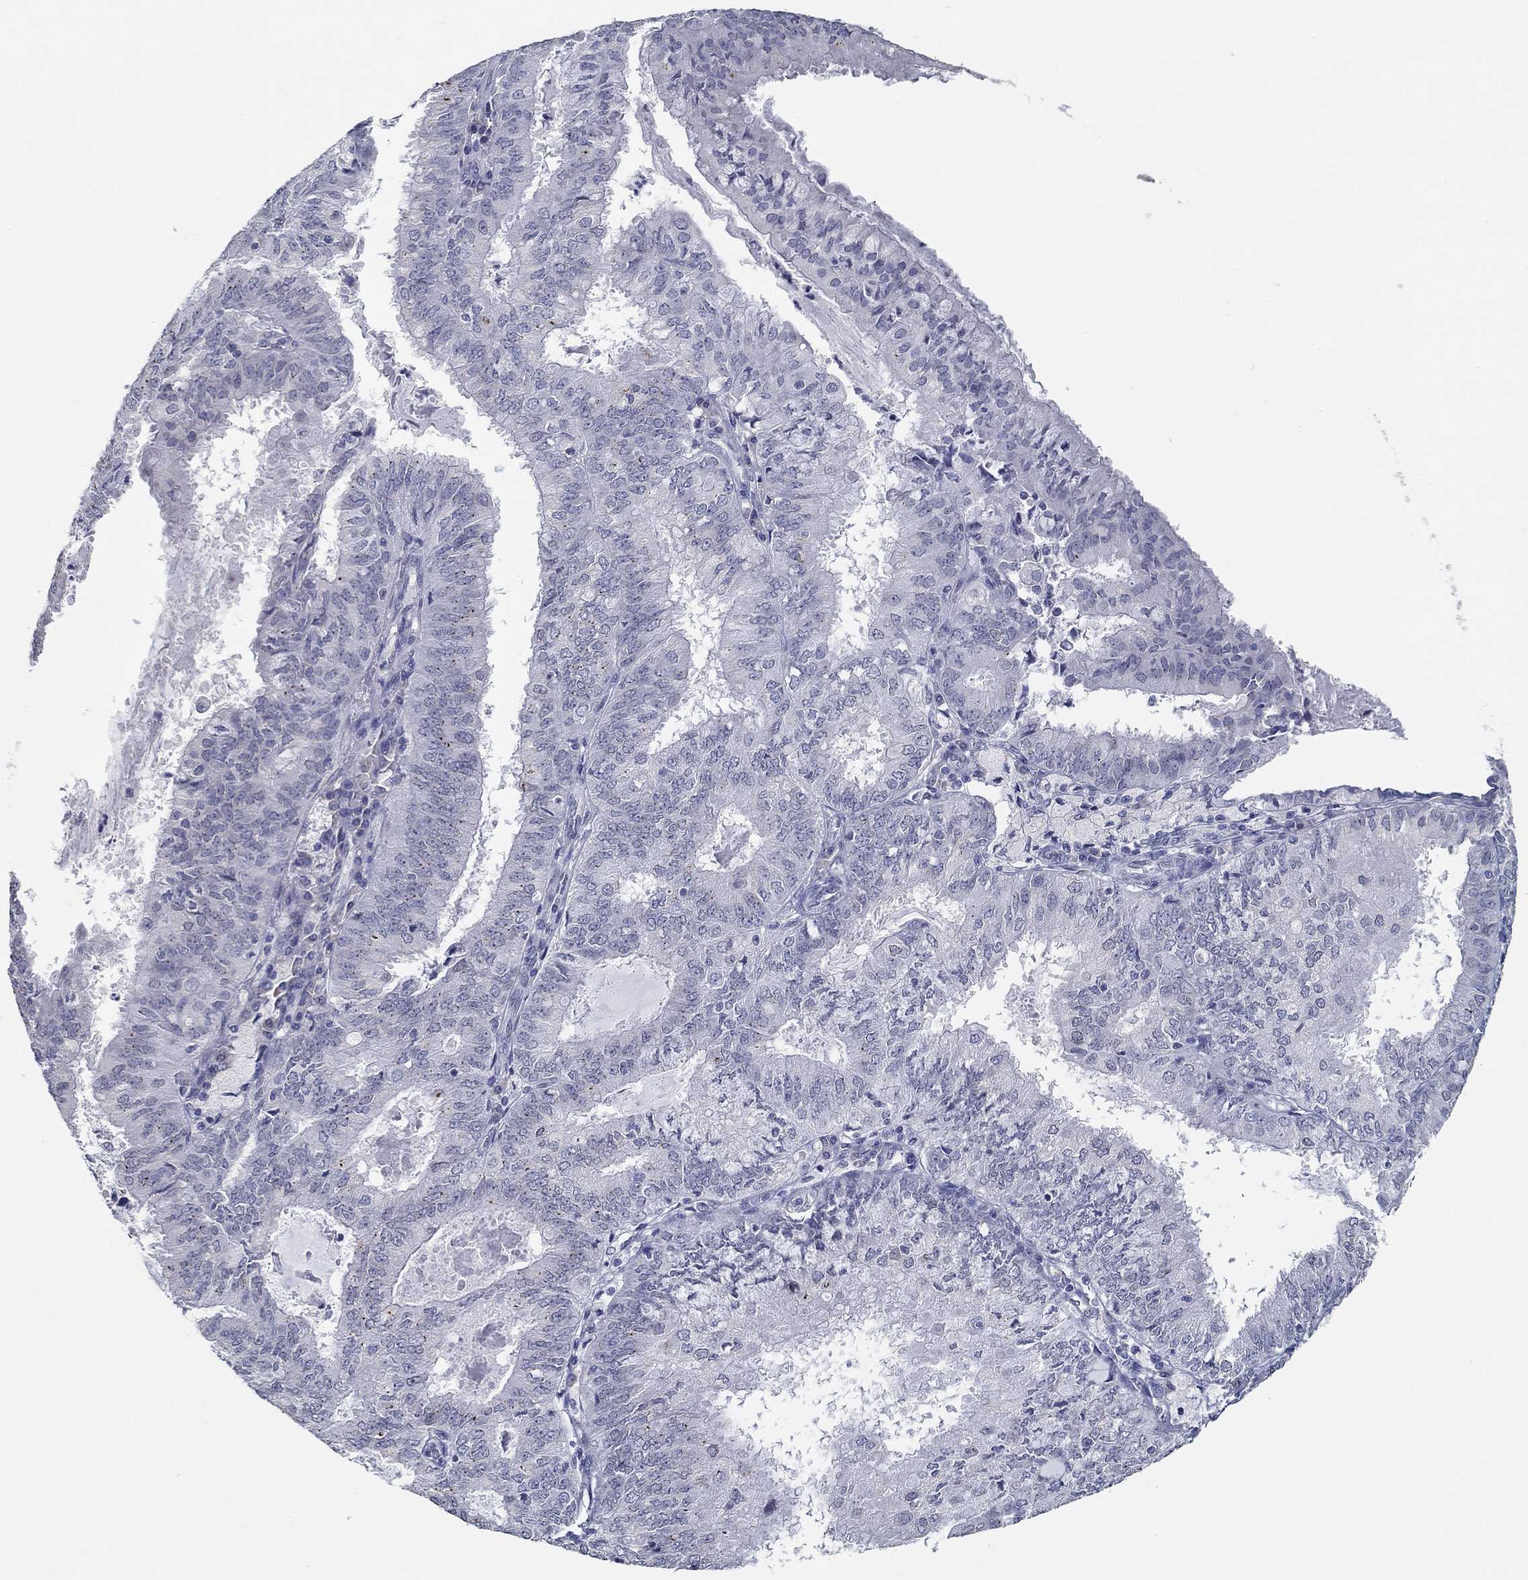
{"staining": {"intensity": "negative", "quantity": "none", "location": "none"}, "tissue": "endometrial cancer", "cell_type": "Tumor cells", "image_type": "cancer", "snomed": [{"axis": "morphology", "description": "Adenocarcinoma, NOS"}, {"axis": "topography", "description": "Endometrium"}], "caption": "High magnification brightfield microscopy of endometrial cancer (adenocarcinoma) stained with DAB (brown) and counterstained with hematoxylin (blue): tumor cells show no significant expression. (DAB IHC with hematoxylin counter stain).", "gene": "NUP155", "patient": {"sex": "female", "age": 57}}